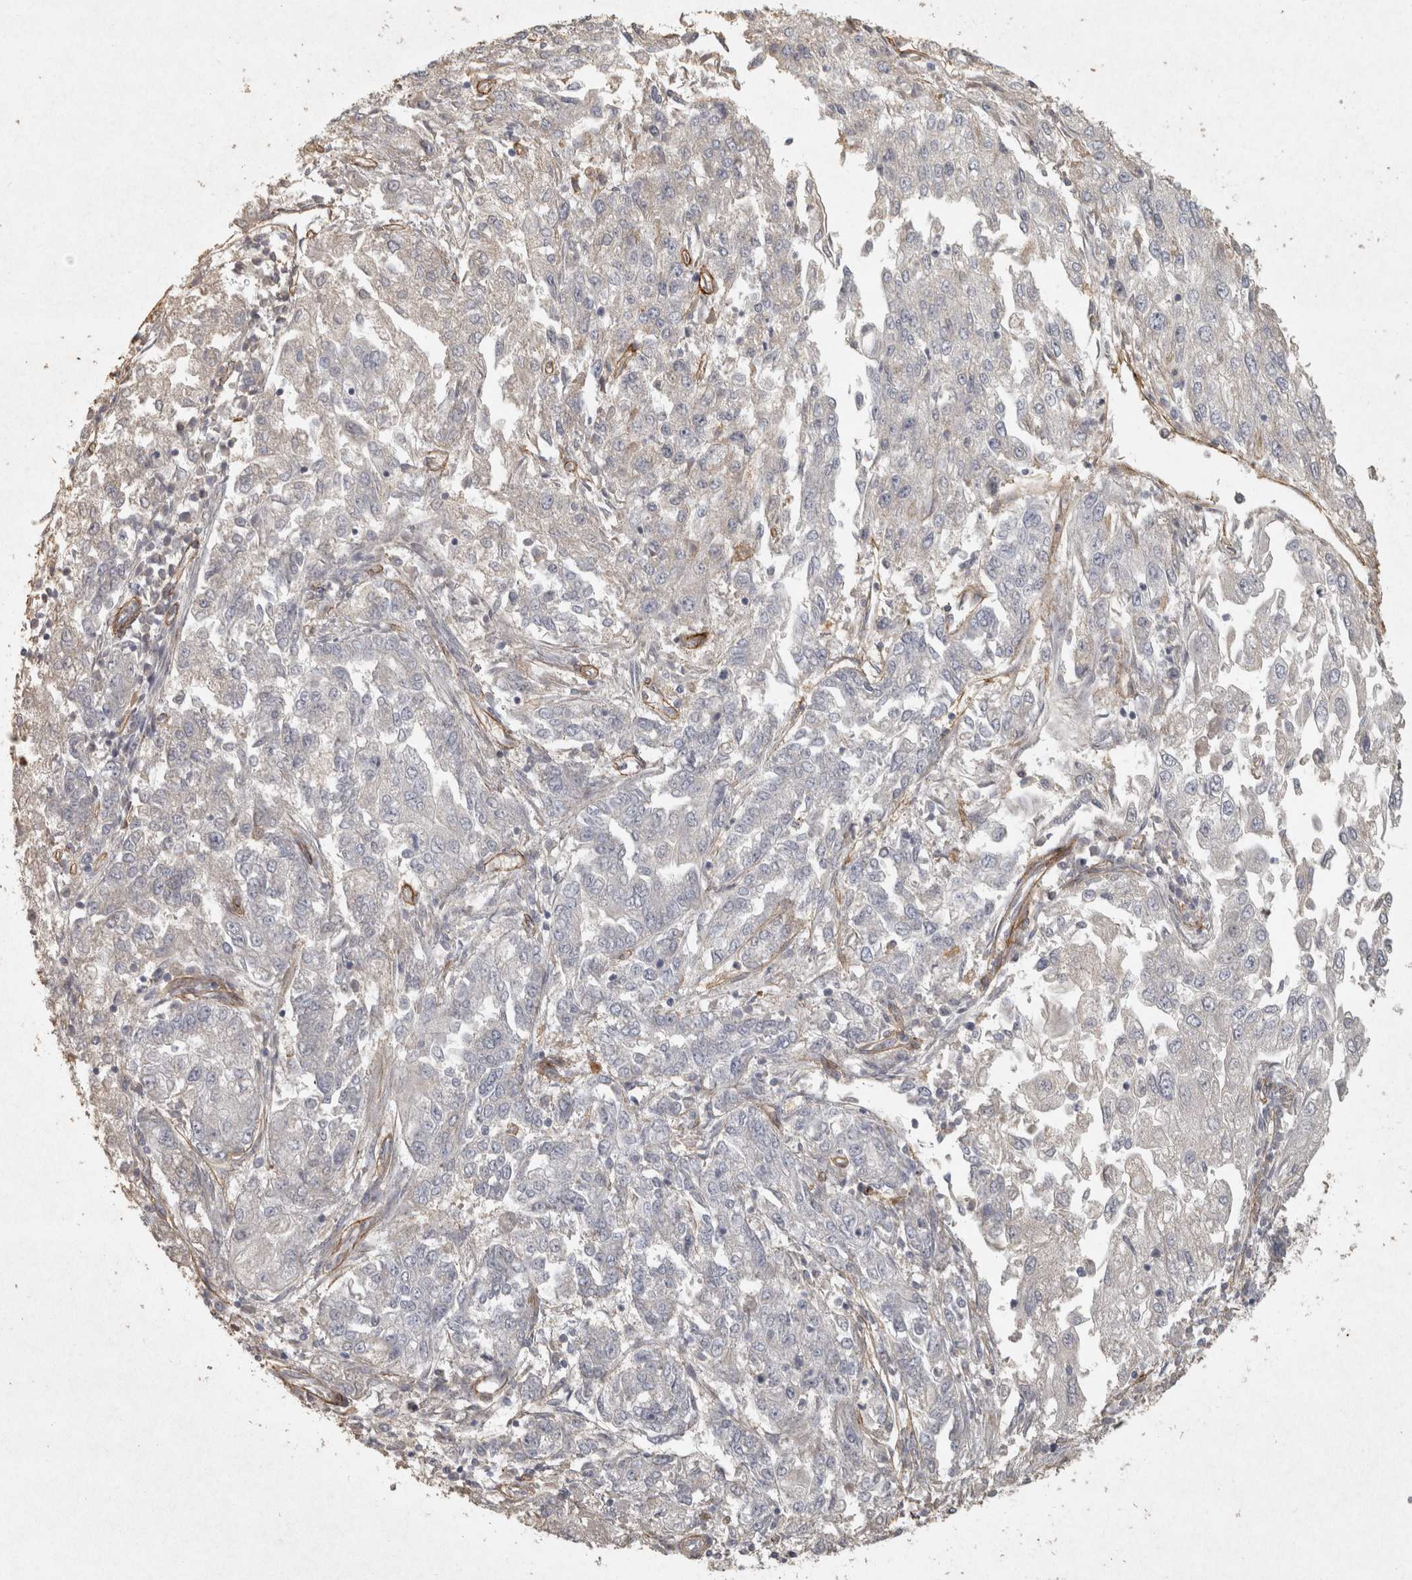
{"staining": {"intensity": "negative", "quantity": "none", "location": "none"}, "tissue": "endometrial cancer", "cell_type": "Tumor cells", "image_type": "cancer", "snomed": [{"axis": "morphology", "description": "Adenocarcinoma, NOS"}, {"axis": "topography", "description": "Endometrium"}], "caption": "Human adenocarcinoma (endometrial) stained for a protein using immunohistochemistry demonstrates no positivity in tumor cells.", "gene": "OSTN", "patient": {"sex": "female", "age": 49}}